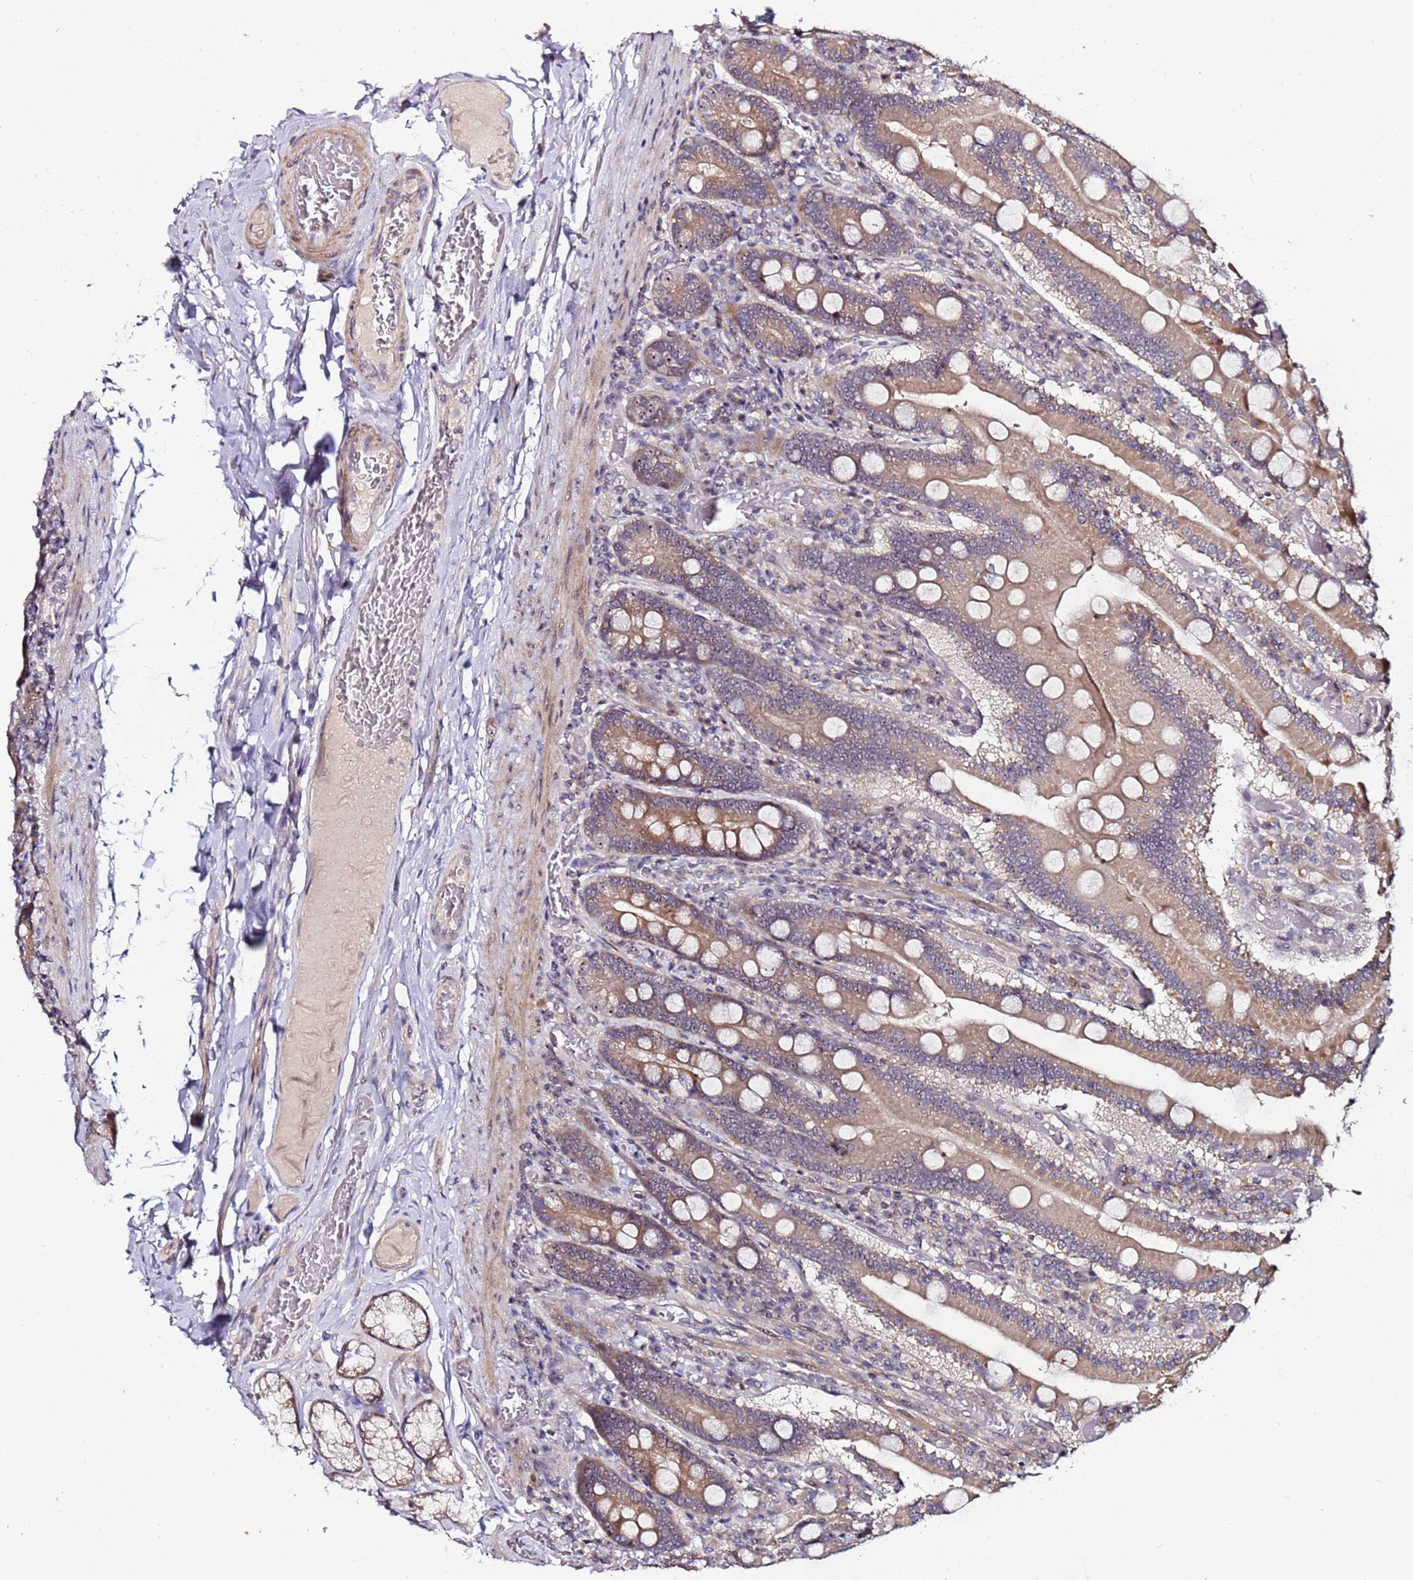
{"staining": {"intensity": "moderate", "quantity": ">75%", "location": "cytoplasmic/membranous"}, "tissue": "duodenum", "cell_type": "Glandular cells", "image_type": "normal", "snomed": [{"axis": "morphology", "description": "Normal tissue, NOS"}, {"axis": "topography", "description": "Duodenum"}], "caption": "Brown immunohistochemical staining in normal duodenum shows moderate cytoplasmic/membranous staining in about >75% of glandular cells.", "gene": "KRI1", "patient": {"sex": "female", "age": 62}}